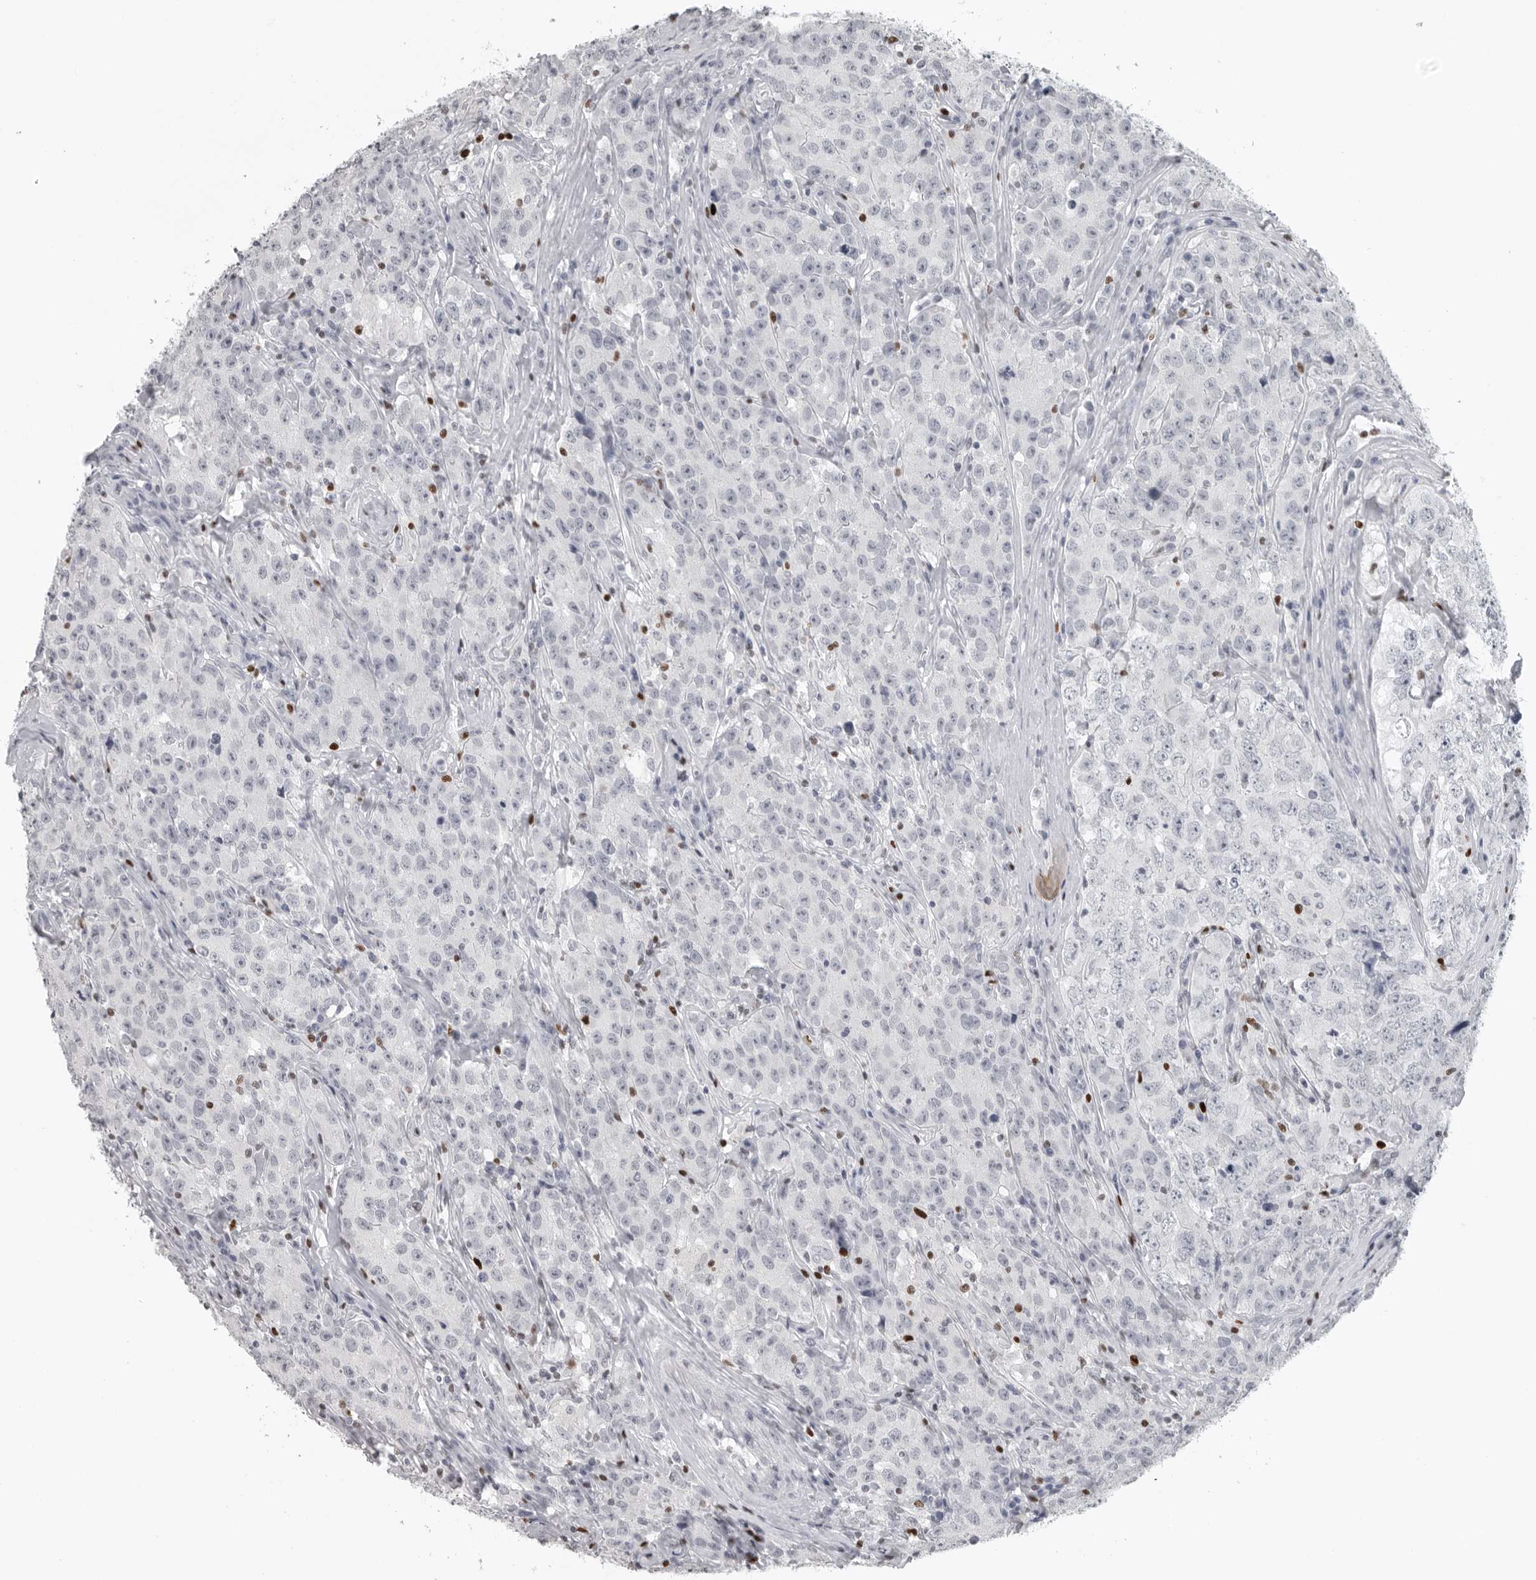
{"staining": {"intensity": "negative", "quantity": "none", "location": "none"}, "tissue": "testis cancer", "cell_type": "Tumor cells", "image_type": "cancer", "snomed": [{"axis": "morphology", "description": "Seminoma, NOS"}, {"axis": "morphology", "description": "Carcinoma, Embryonal, NOS"}, {"axis": "topography", "description": "Testis"}], "caption": "Tumor cells show no significant protein positivity in embryonal carcinoma (testis).", "gene": "SATB2", "patient": {"sex": "male", "age": 43}}